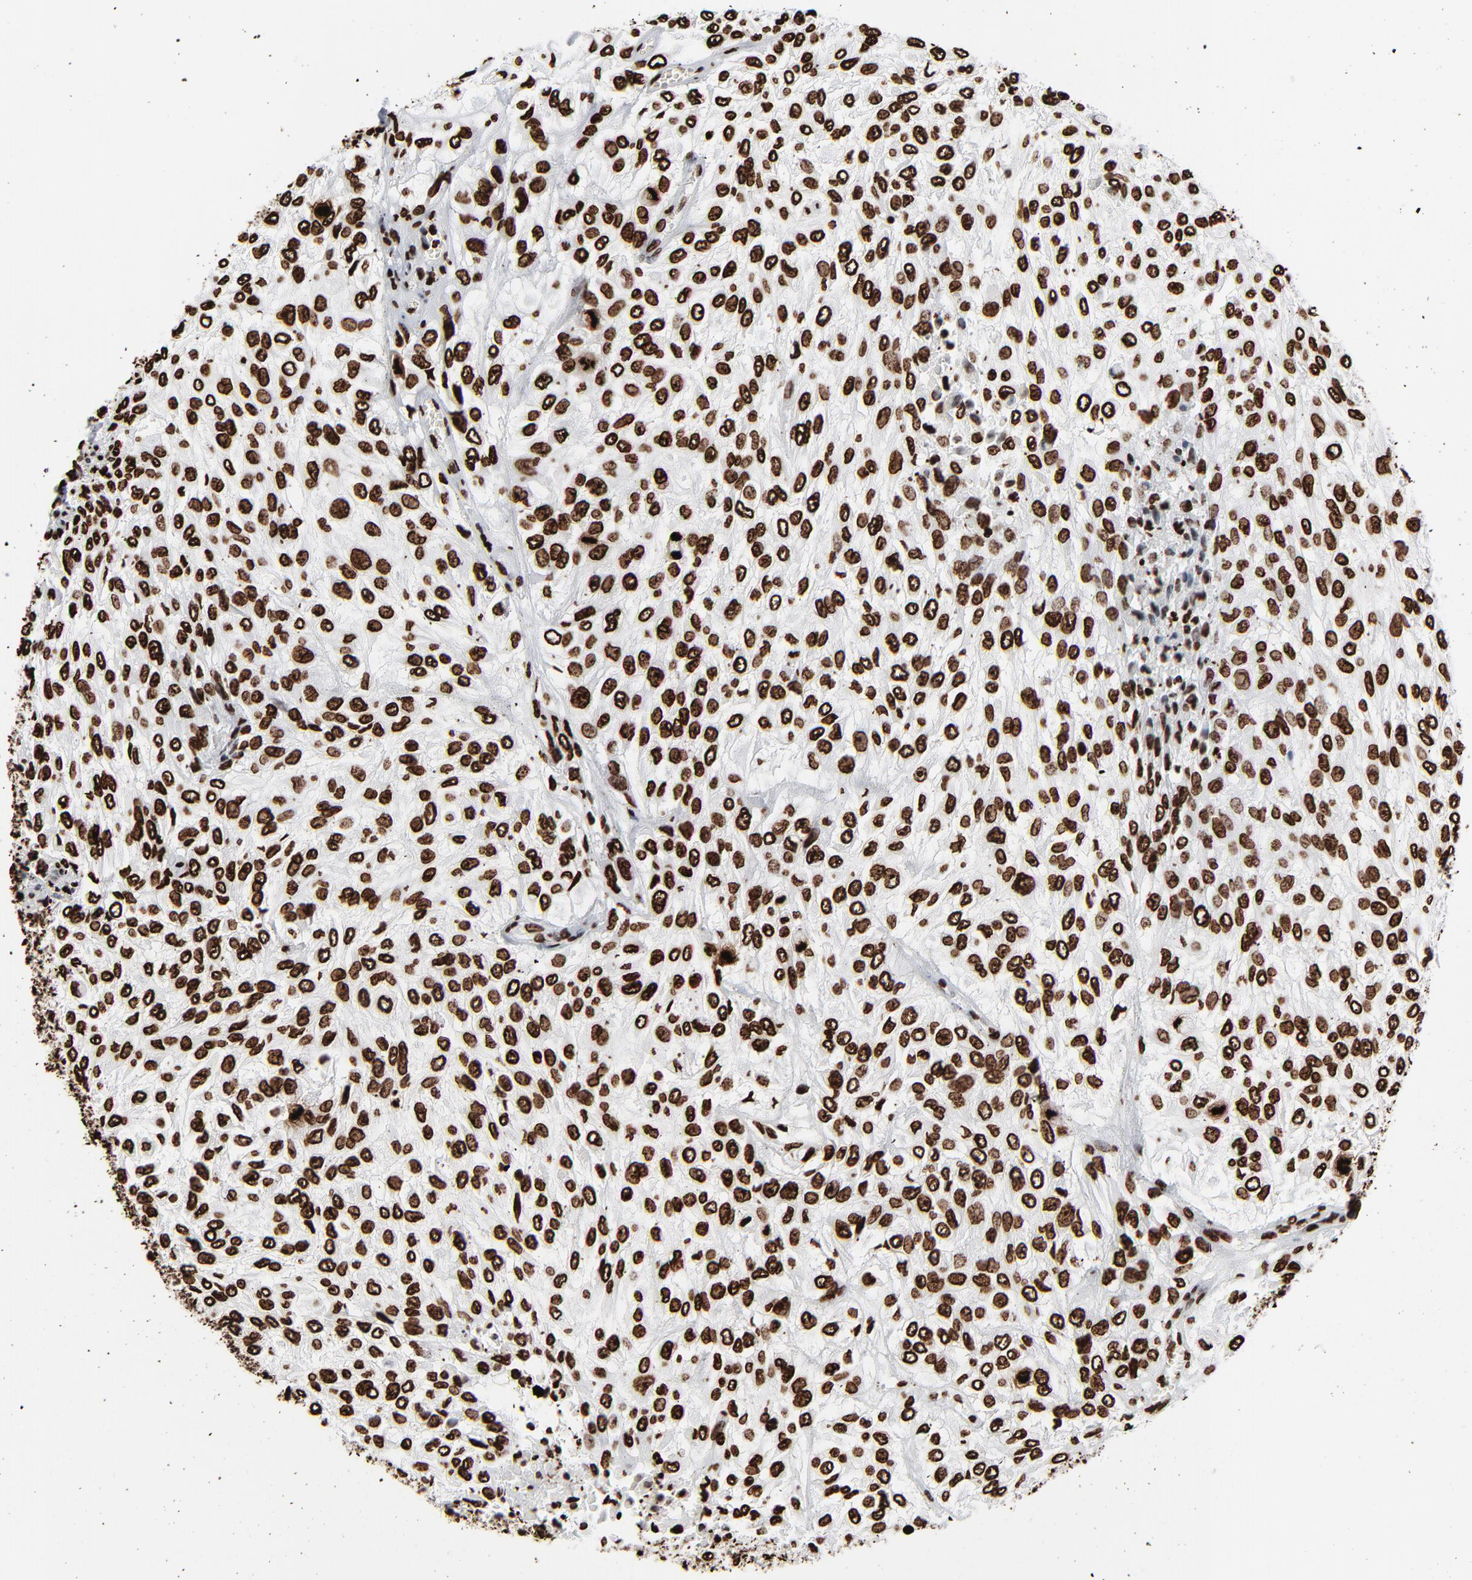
{"staining": {"intensity": "strong", "quantity": ">75%", "location": "nuclear"}, "tissue": "urothelial cancer", "cell_type": "Tumor cells", "image_type": "cancer", "snomed": [{"axis": "morphology", "description": "Urothelial carcinoma, High grade"}, {"axis": "topography", "description": "Urinary bladder"}], "caption": "The image shows staining of urothelial cancer, revealing strong nuclear protein positivity (brown color) within tumor cells.", "gene": "H3-4", "patient": {"sex": "male", "age": 57}}